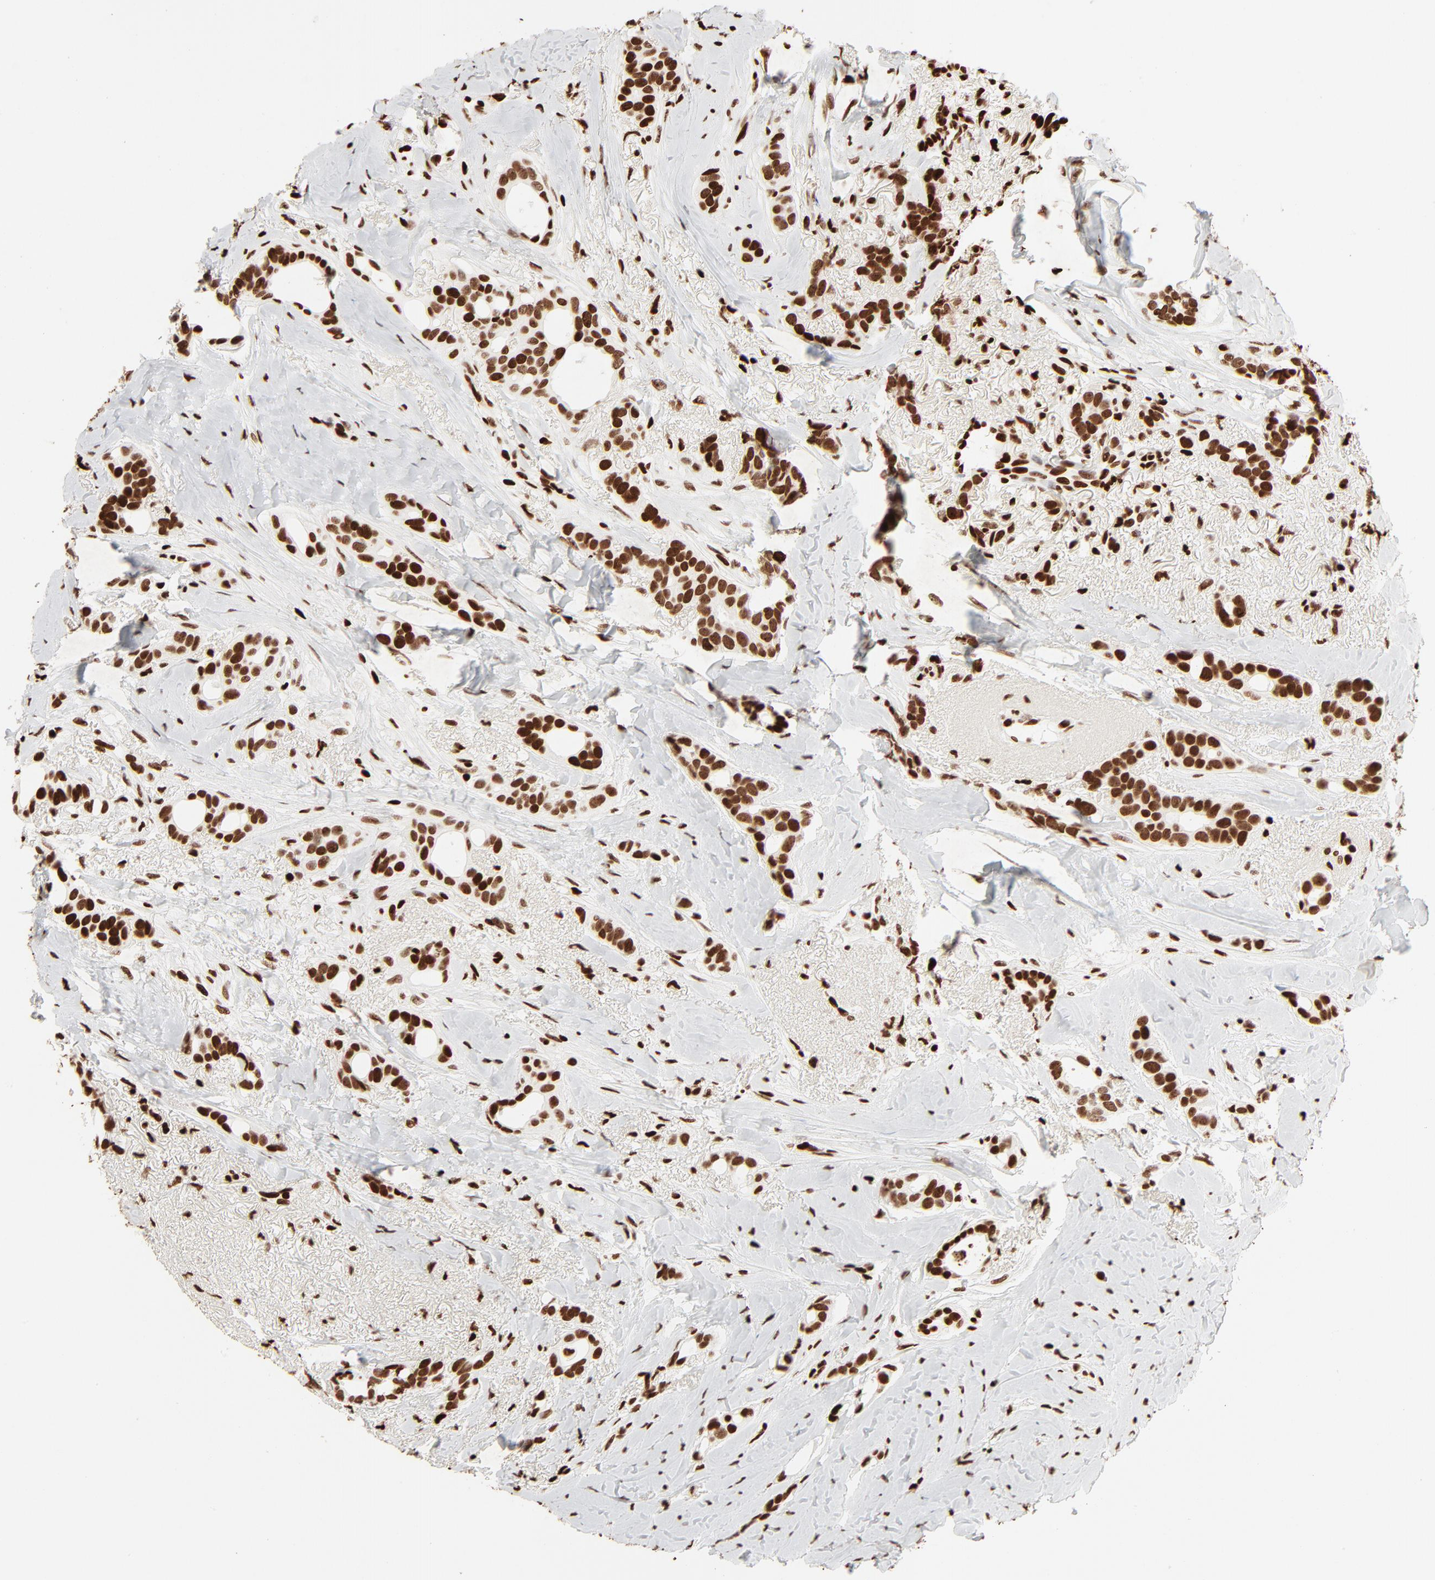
{"staining": {"intensity": "strong", "quantity": ">75%", "location": "nuclear"}, "tissue": "breast cancer", "cell_type": "Tumor cells", "image_type": "cancer", "snomed": [{"axis": "morphology", "description": "Duct carcinoma"}, {"axis": "topography", "description": "Breast"}], "caption": "A high-resolution photomicrograph shows IHC staining of breast cancer, which demonstrates strong nuclear positivity in approximately >75% of tumor cells.", "gene": "HMGB2", "patient": {"sex": "female", "age": 54}}